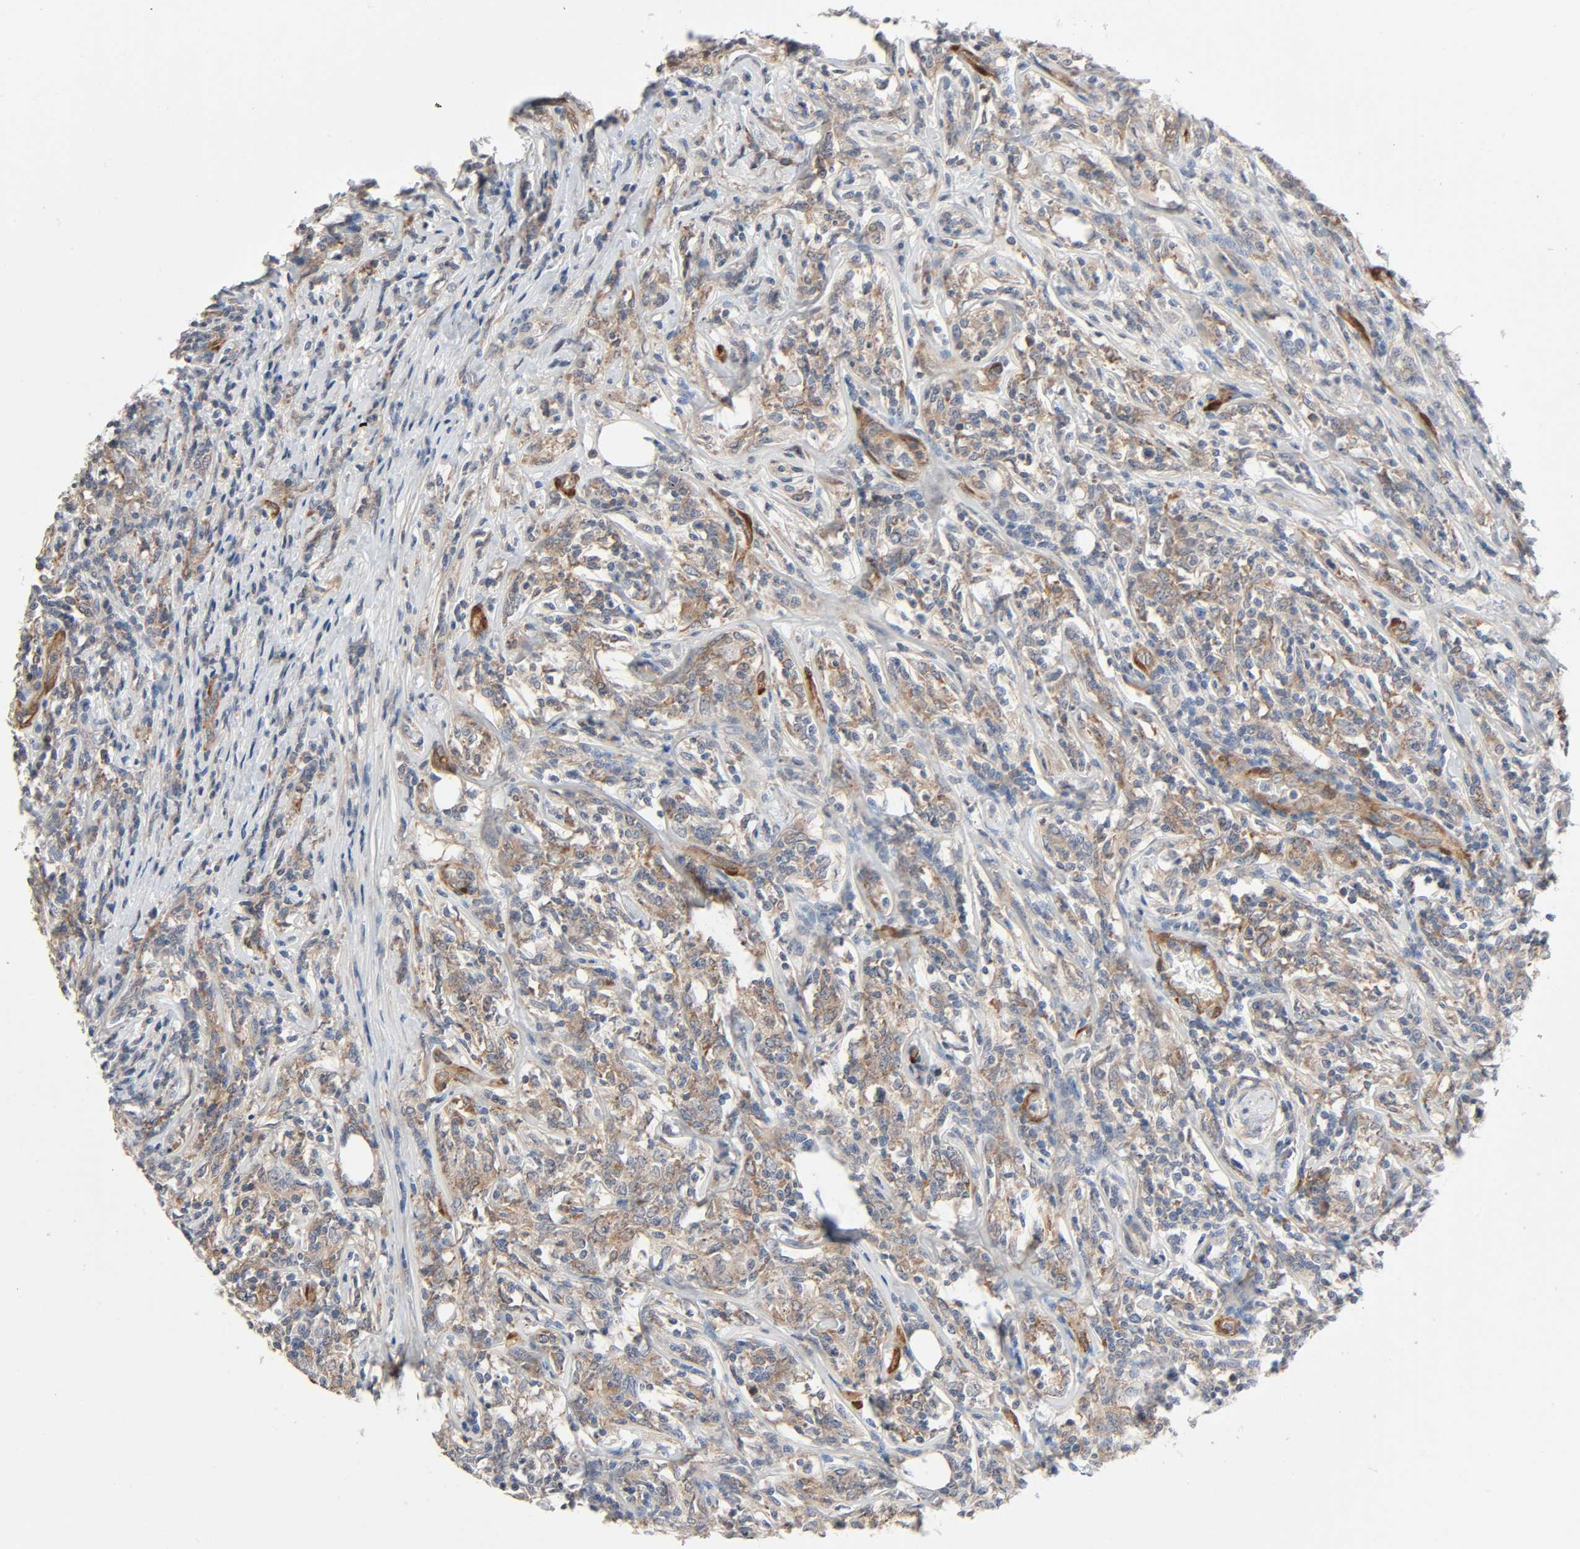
{"staining": {"intensity": "moderate", "quantity": "25%-75%", "location": "cytoplasmic/membranous"}, "tissue": "lymphoma", "cell_type": "Tumor cells", "image_type": "cancer", "snomed": [{"axis": "morphology", "description": "Malignant lymphoma, non-Hodgkin's type, High grade"}, {"axis": "topography", "description": "Lymph node"}], "caption": "Protein expression analysis of high-grade malignant lymphoma, non-Hodgkin's type displays moderate cytoplasmic/membranous positivity in about 25%-75% of tumor cells.", "gene": "PTK2", "patient": {"sex": "female", "age": 84}}